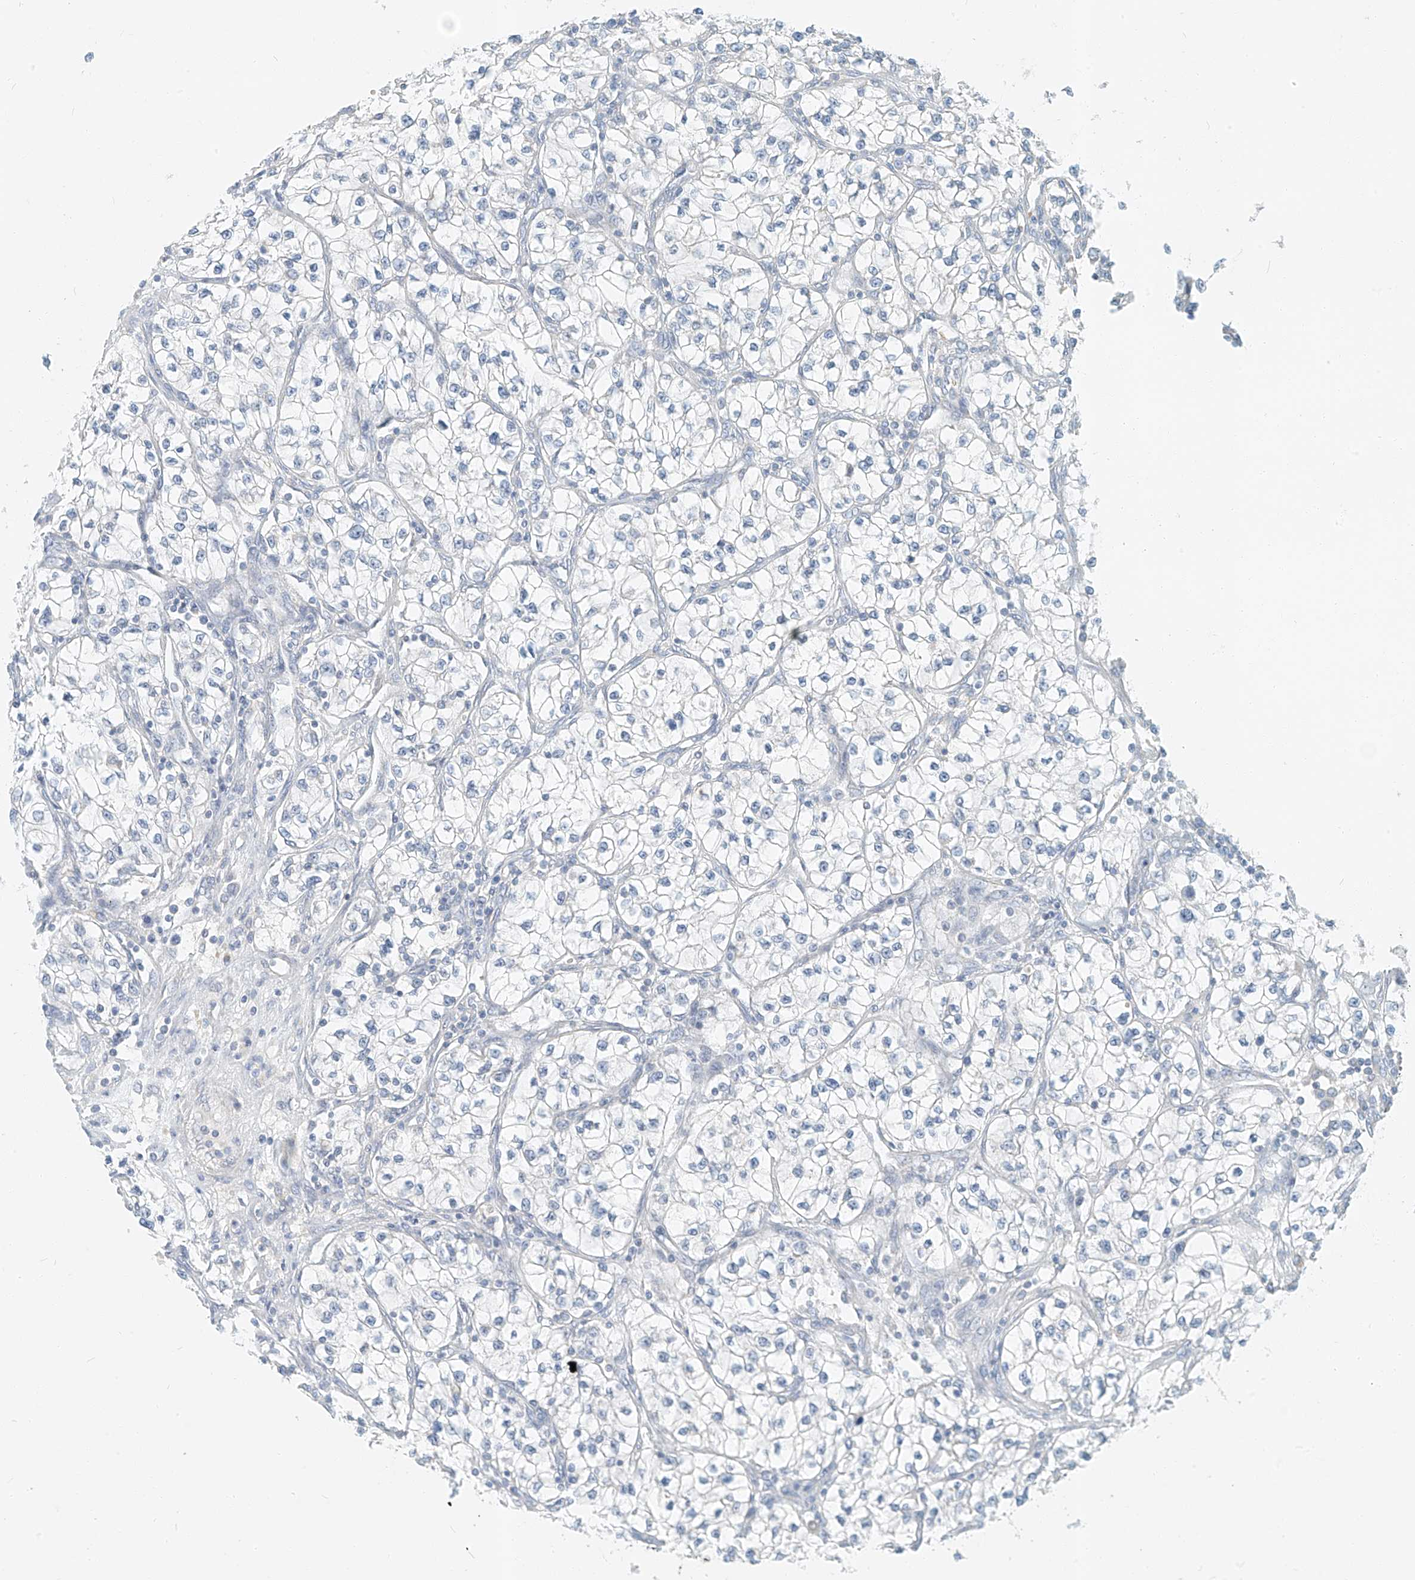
{"staining": {"intensity": "negative", "quantity": "none", "location": "none"}, "tissue": "renal cancer", "cell_type": "Tumor cells", "image_type": "cancer", "snomed": [{"axis": "morphology", "description": "Adenocarcinoma, NOS"}, {"axis": "topography", "description": "Kidney"}], "caption": "Immunohistochemistry image of renal cancer (adenocarcinoma) stained for a protein (brown), which displays no expression in tumor cells. (Stains: DAB IHC with hematoxylin counter stain, Microscopy: brightfield microscopy at high magnification).", "gene": "PGC", "patient": {"sex": "female", "age": 57}}